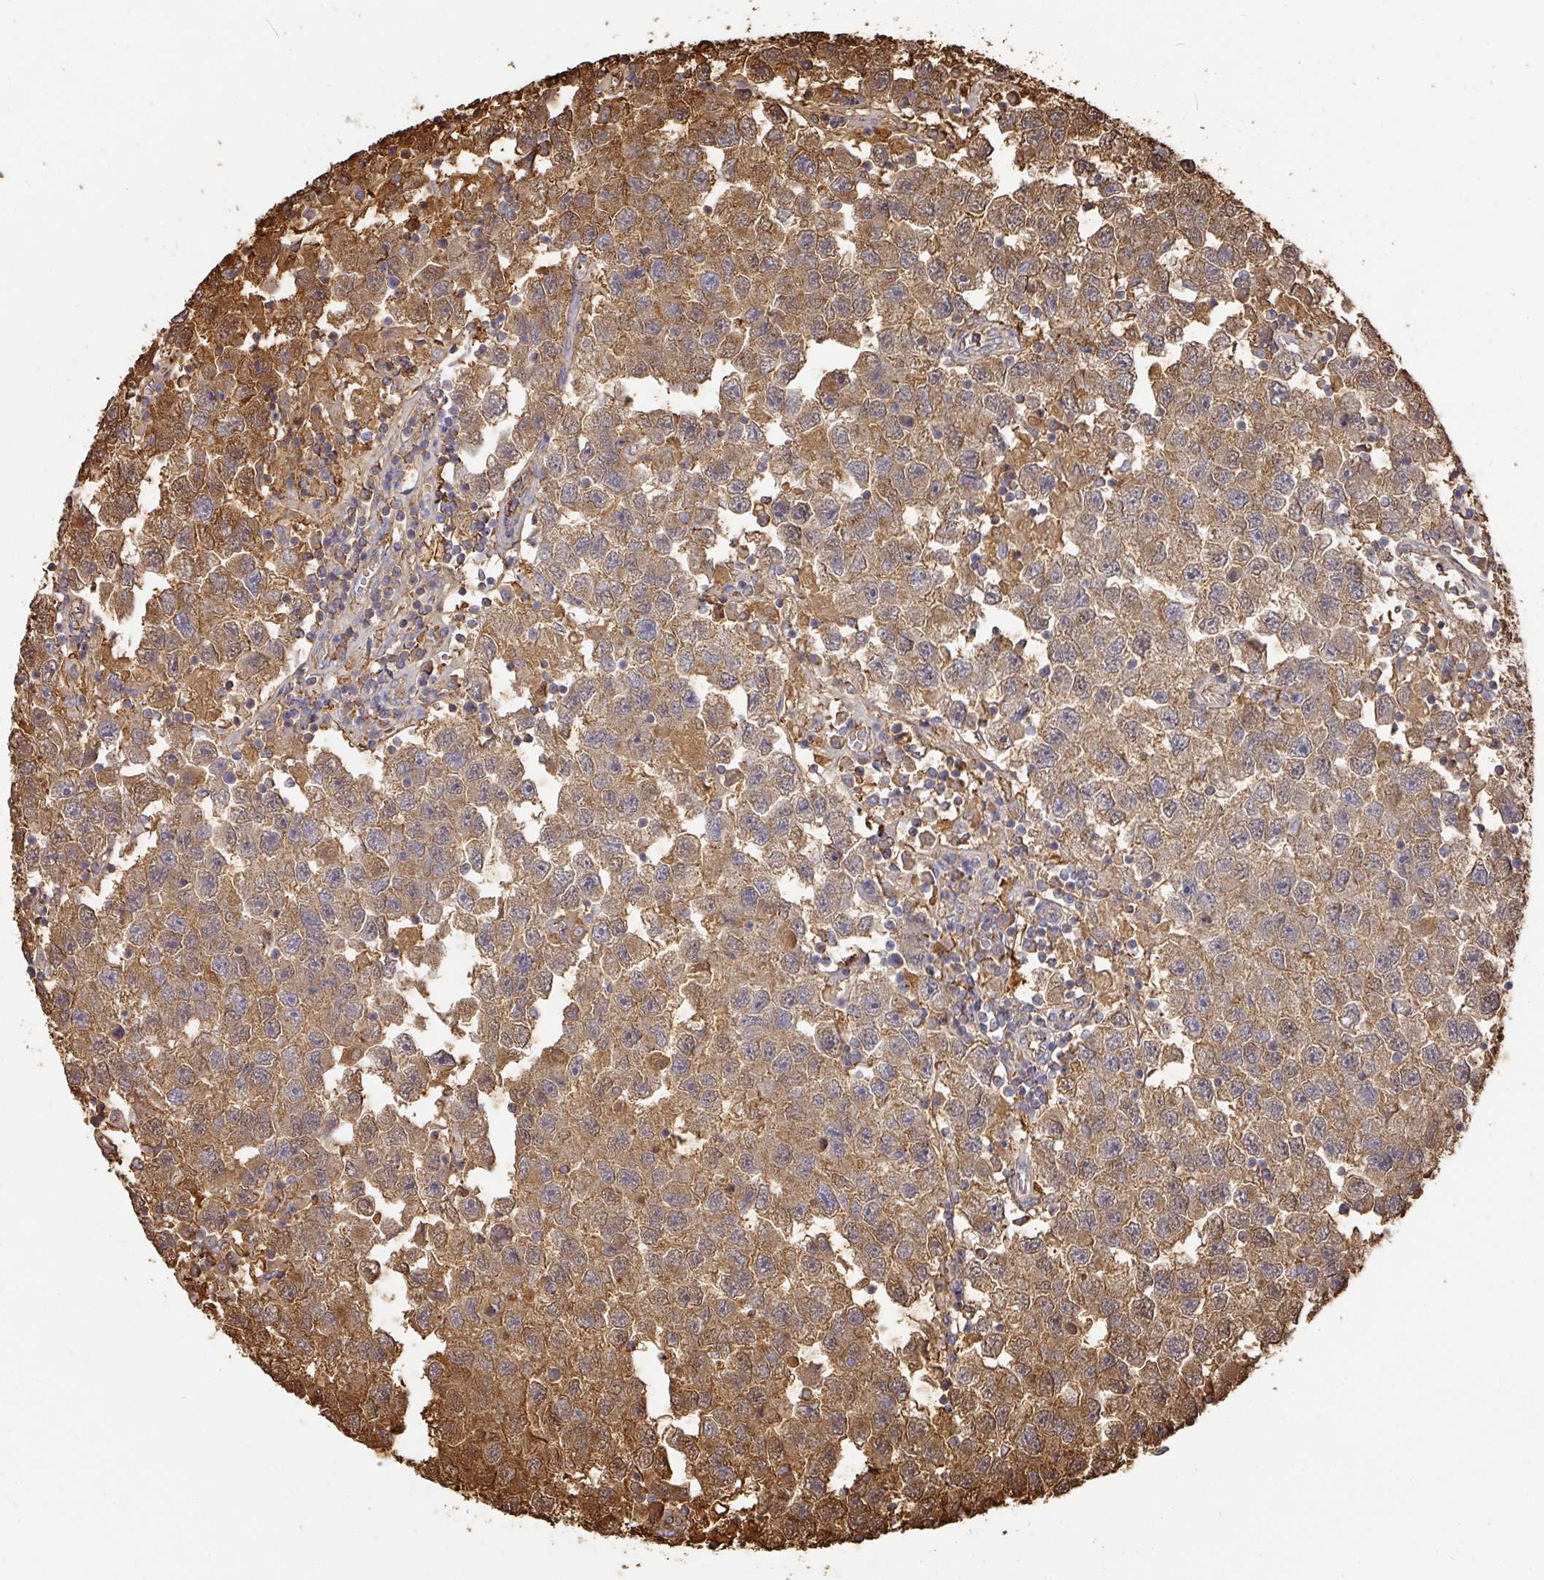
{"staining": {"intensity": "moderate", "quantity": ">75%", "location": "cytoplasmic/membranous"}, "tissue": "testis cancer", "cell_type": "Tumor cells", "image_type": "cancer", "snomed": [{"axis": "morphology", "description": "Seminoma, NOS"}, {"axis": "topography", "description": "Testis"}], "caption": "Testis seminoma stained with a brown dye displays moderate cytoplasmic/membranous positive positivity in about >75% of tumor cells.", "gene": "ALB", "patient": {"sex": "male", "age": 26}}